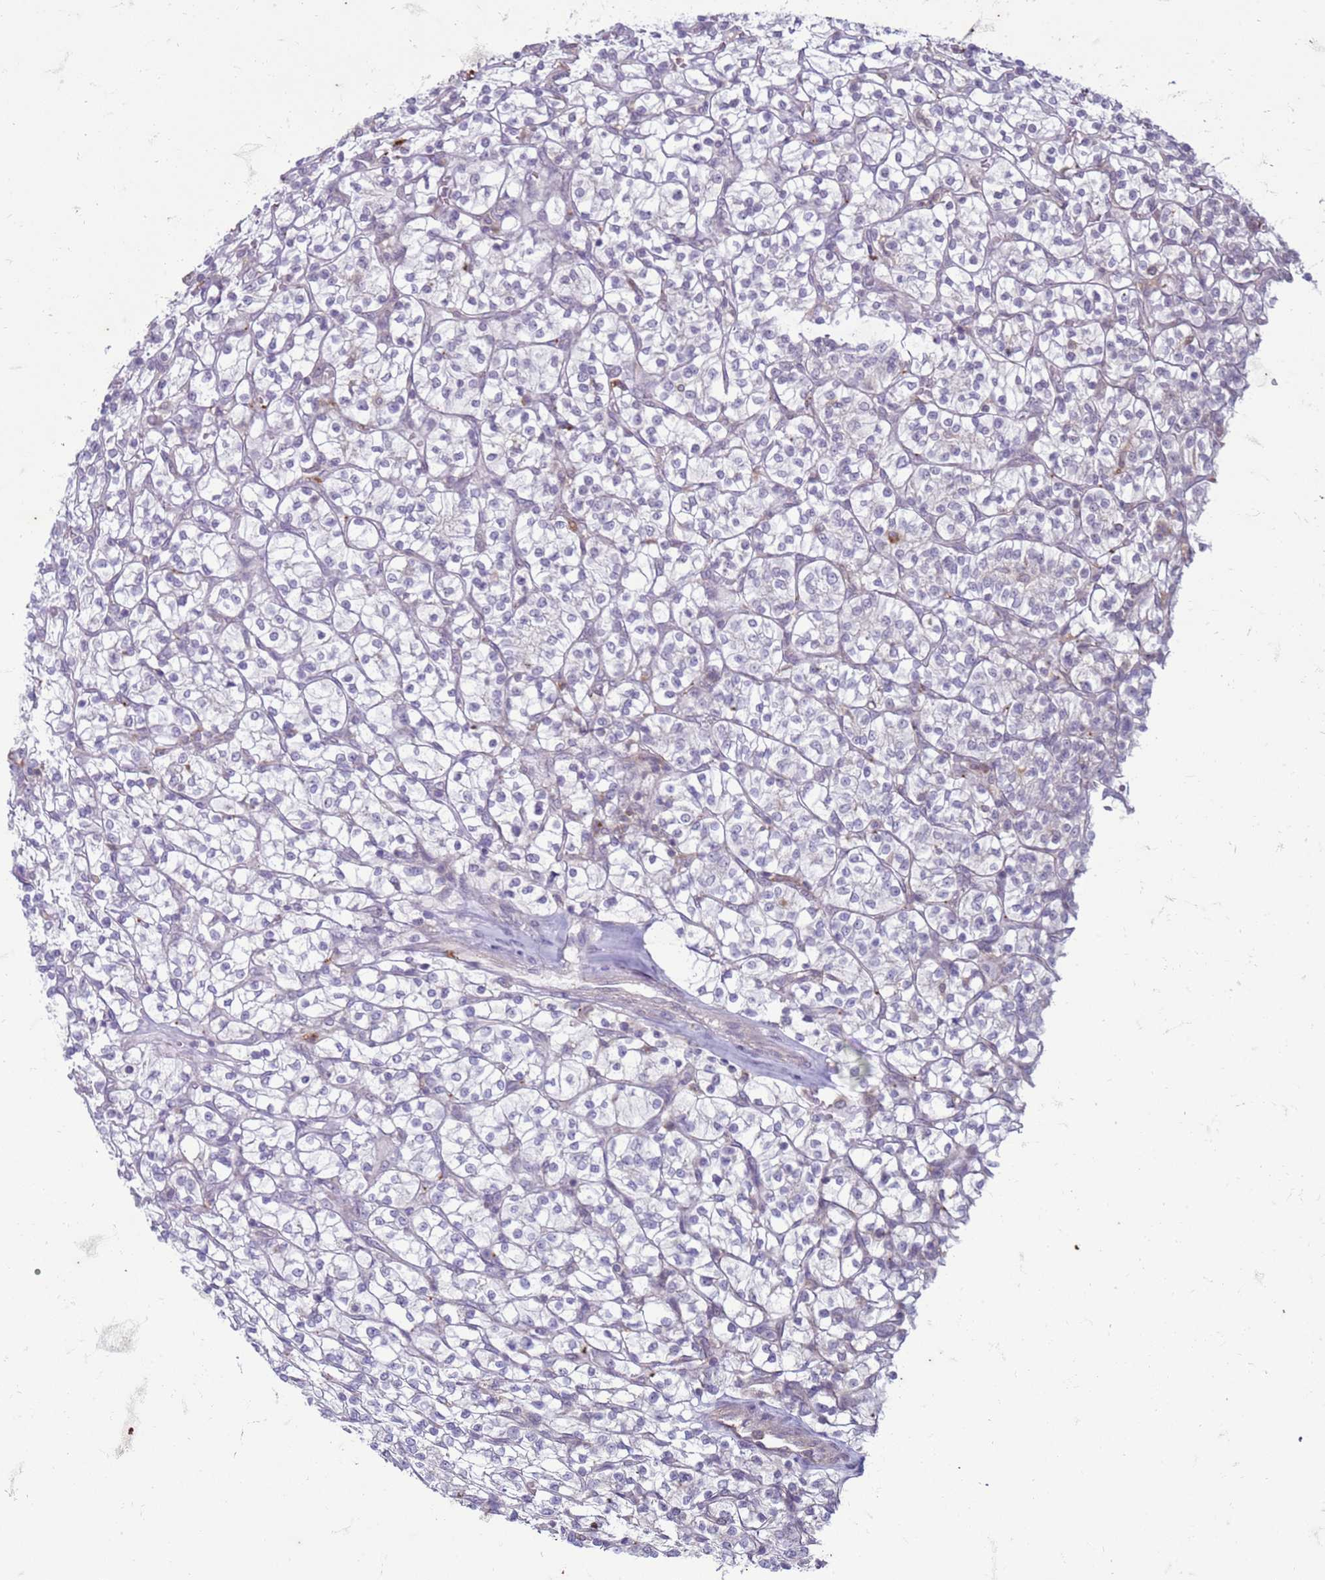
{"staining": {"intensity": "negative", "quantity": "none", "location": "none"}, "tissue": "renal cancer", "cell_type": "Tumor cells", "image_type": "cancer", "snomed": [{"axis": "morphology", "description": "Adenocarcinoma, NOS"}, {"axis": "topography", "description": "Kidney"}], "caption": "Renal adenocarcinoma was stained to show a protein in brown. There is no significant staining in tumor cells.", "gene": "SLC15A3", "patient": {"sex": "female", "age": 64}}